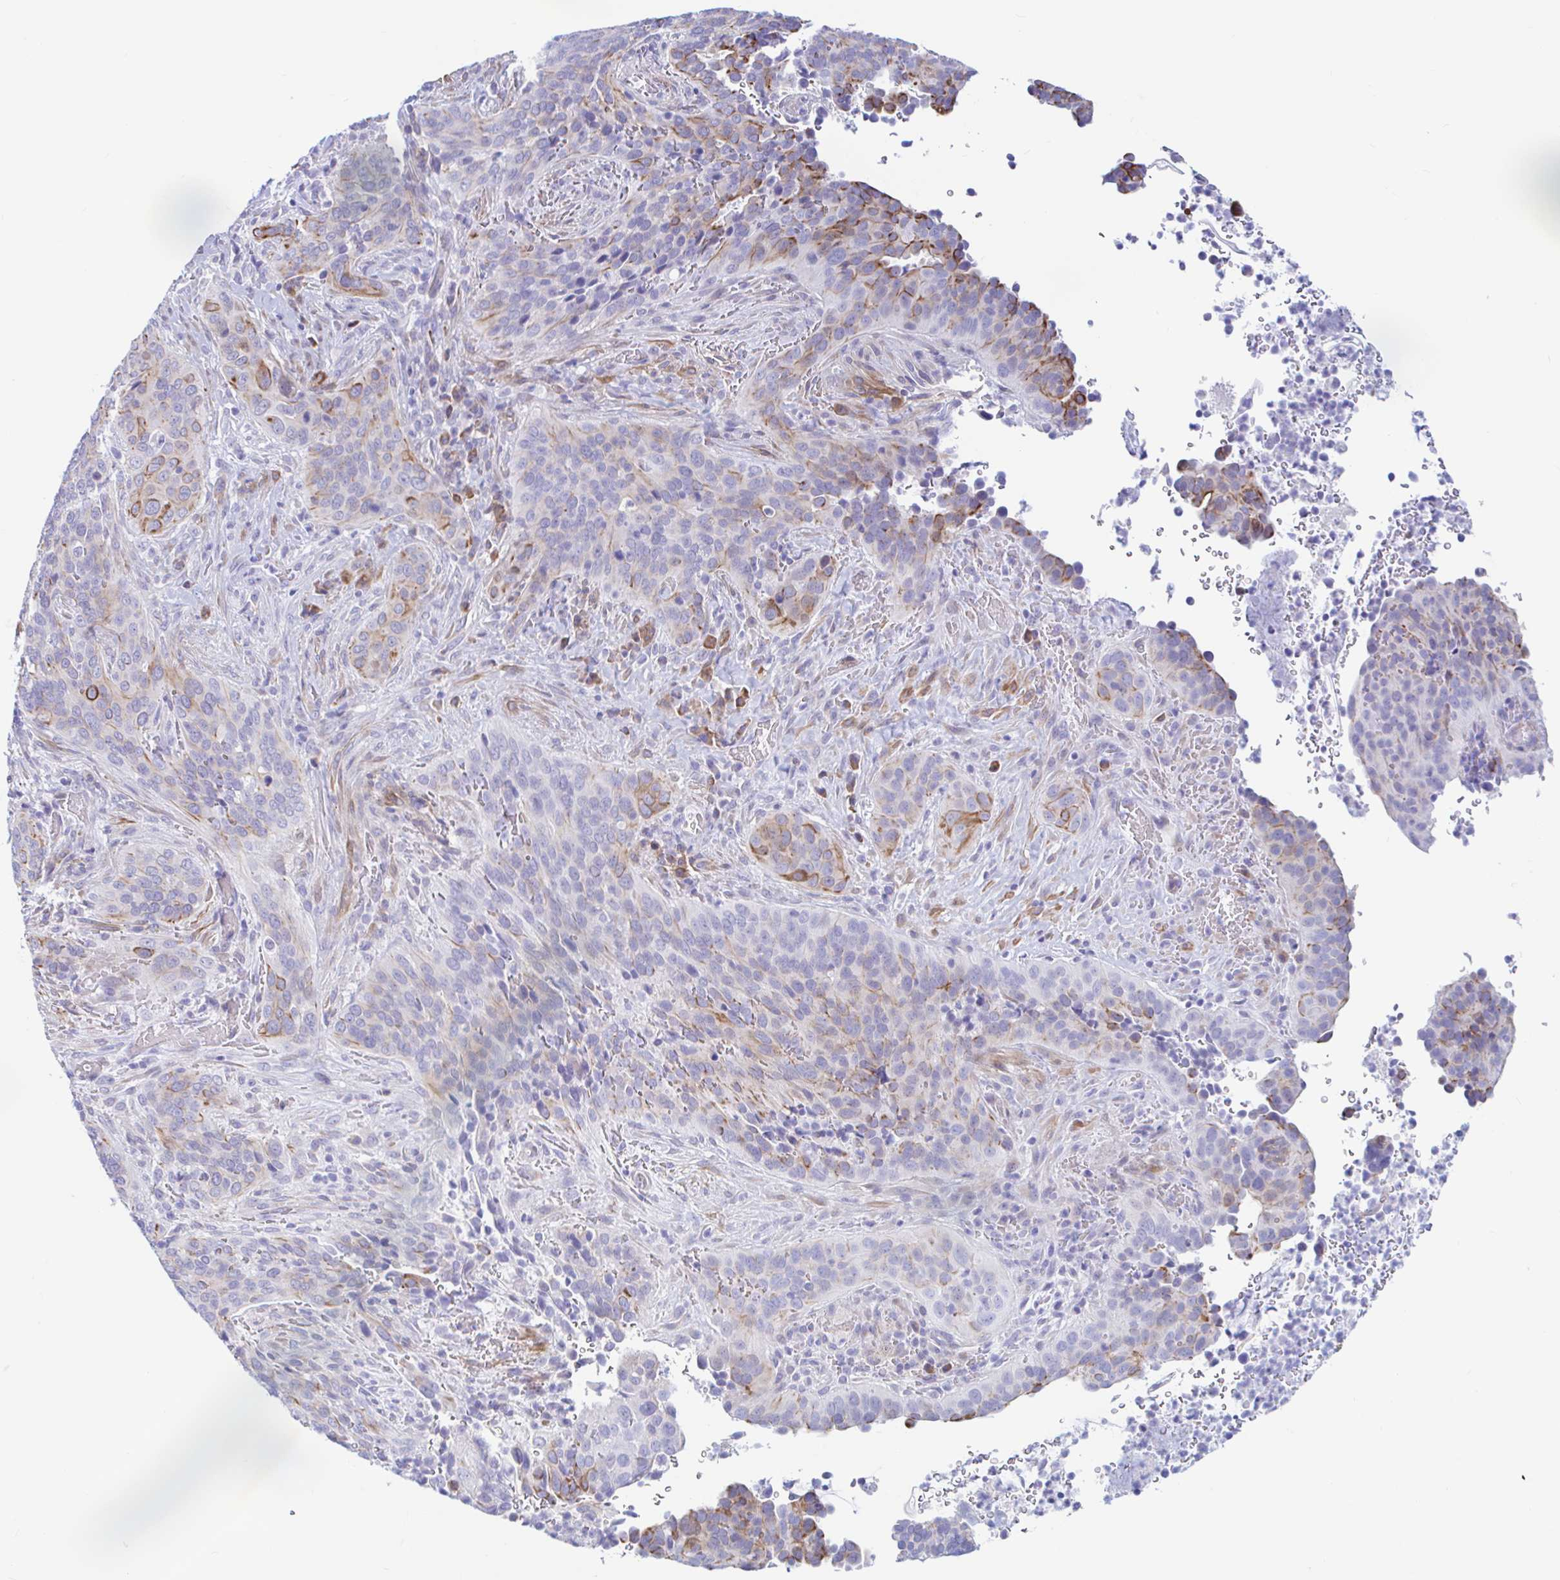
{"staining": {"intensity": "moderate", "quantity": "<25%", "location": "cytoplasmic/membranous"}, "tissue": "cervical cancer", "cell_type": "Tumor cells", "image_type": "cancer", "snomed": [{"axis": "morphology", "description": "Squamous cell carcinoma, NOS"}, {"axis": "topography", "description": "Cervix"}], "caption": "Immunohistochemistry (IHC) staining of cervical cancer, which reveals low levels of moderate cytoplasmic/membranous expression in about <25% of tumor cells indicating moderate cytoplasmic/membranous protein expression. The staining was performed using DAB (brown) for protein detection and nuclei were counterstained in hematoxylin (blue).", "gene": "NBPF3", "patient": {"sex": "female", "age": 38}}